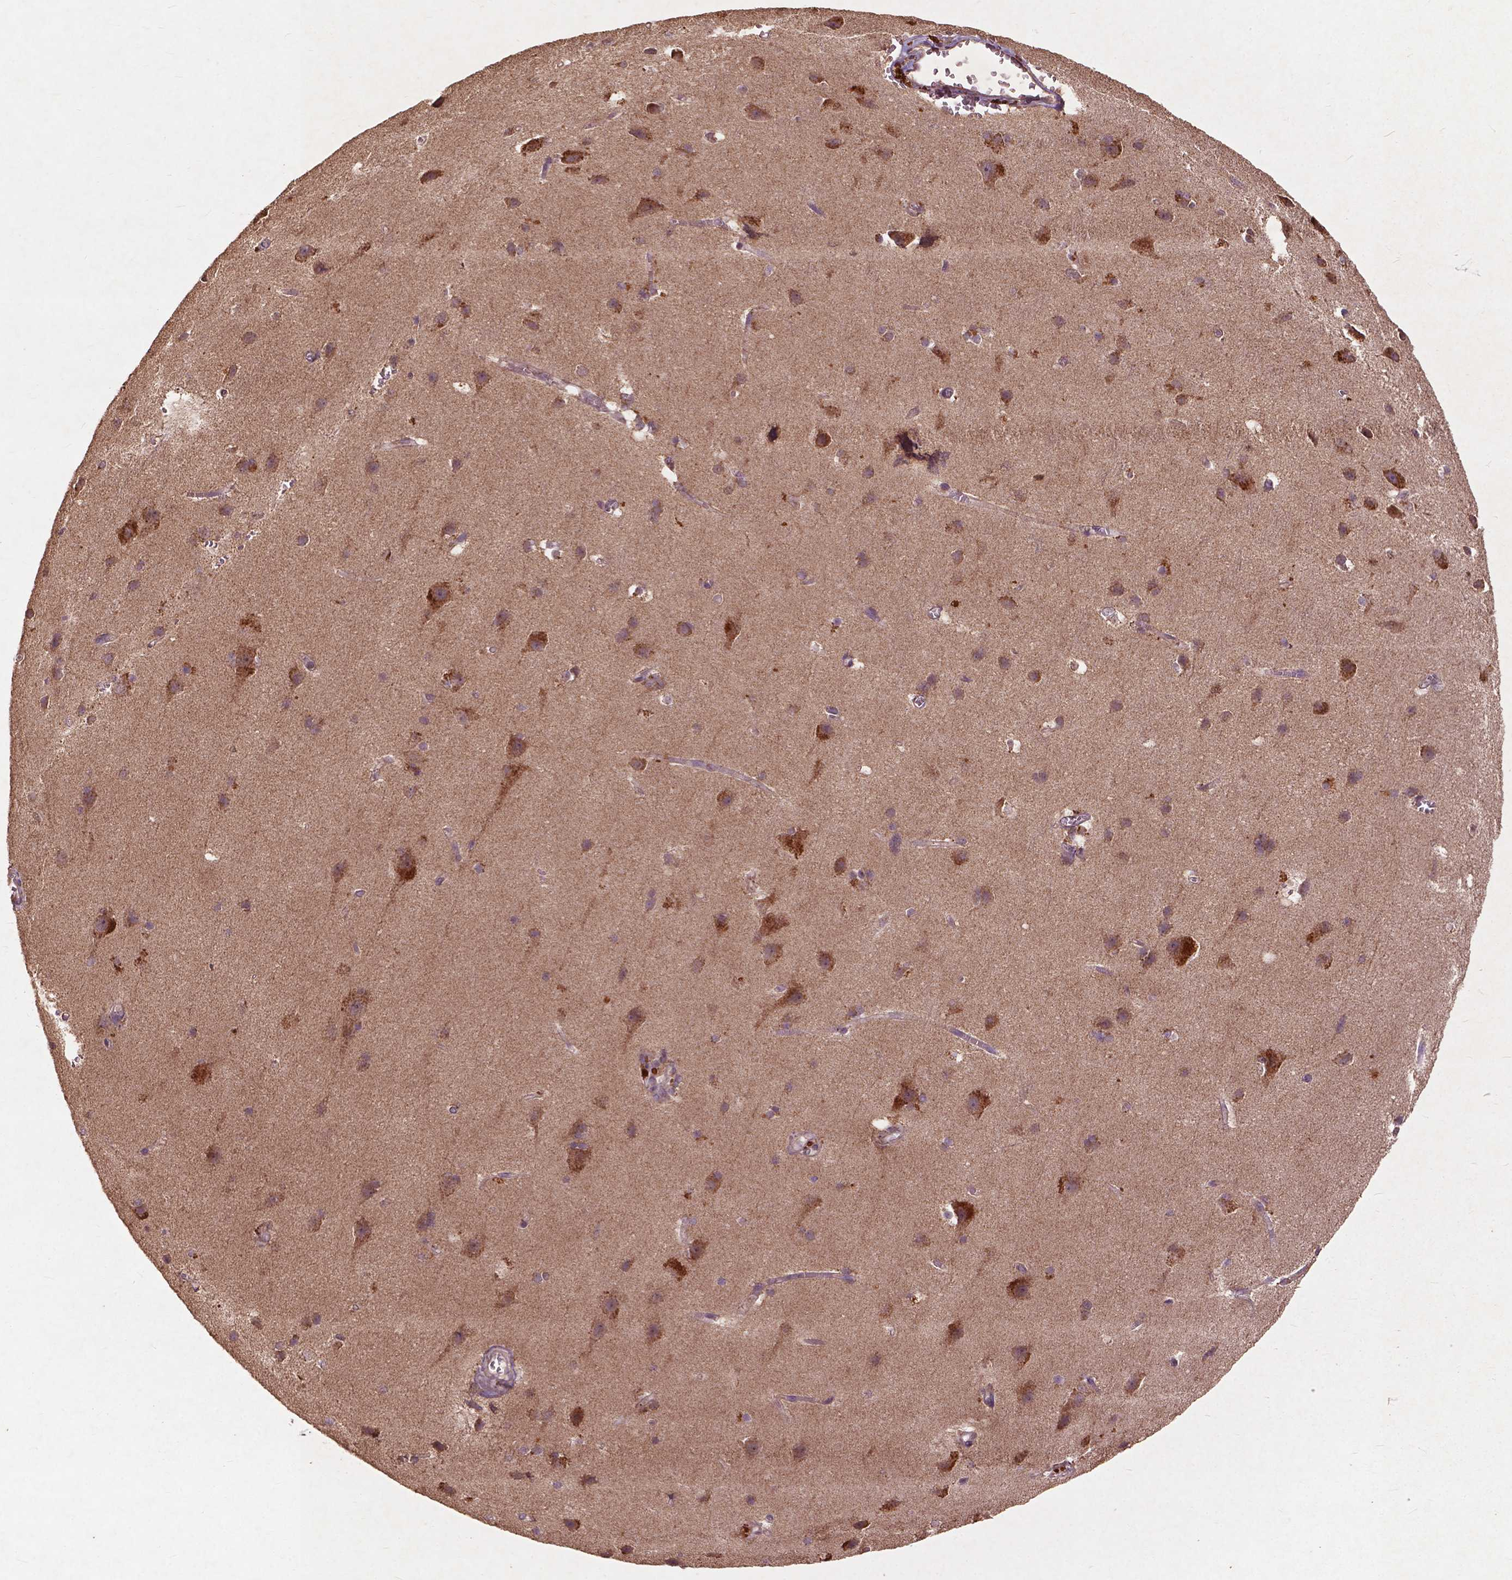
{"staining": {"intensity": "negative", "quantity": "none", "location": "none"}, "tissue": "cerebral cortex", "cell_type": "Endothelial cells", "image_type": "normal", "snomed": [{"axis": "morphology", "description": "Normal tissue, NOS"}, {"axis": "topography", "description": "Cerebral cortex"}], "caption": "The photomicrograph reveals no significant positivity in endothelial cells of cerebral cortex. (DAB immunohistochemistry (IHC) visualized using brightfield microscopy, high magnification).", "gene": "ST6GALNAC5", "patient": {"sex": "male", "age": 37}}